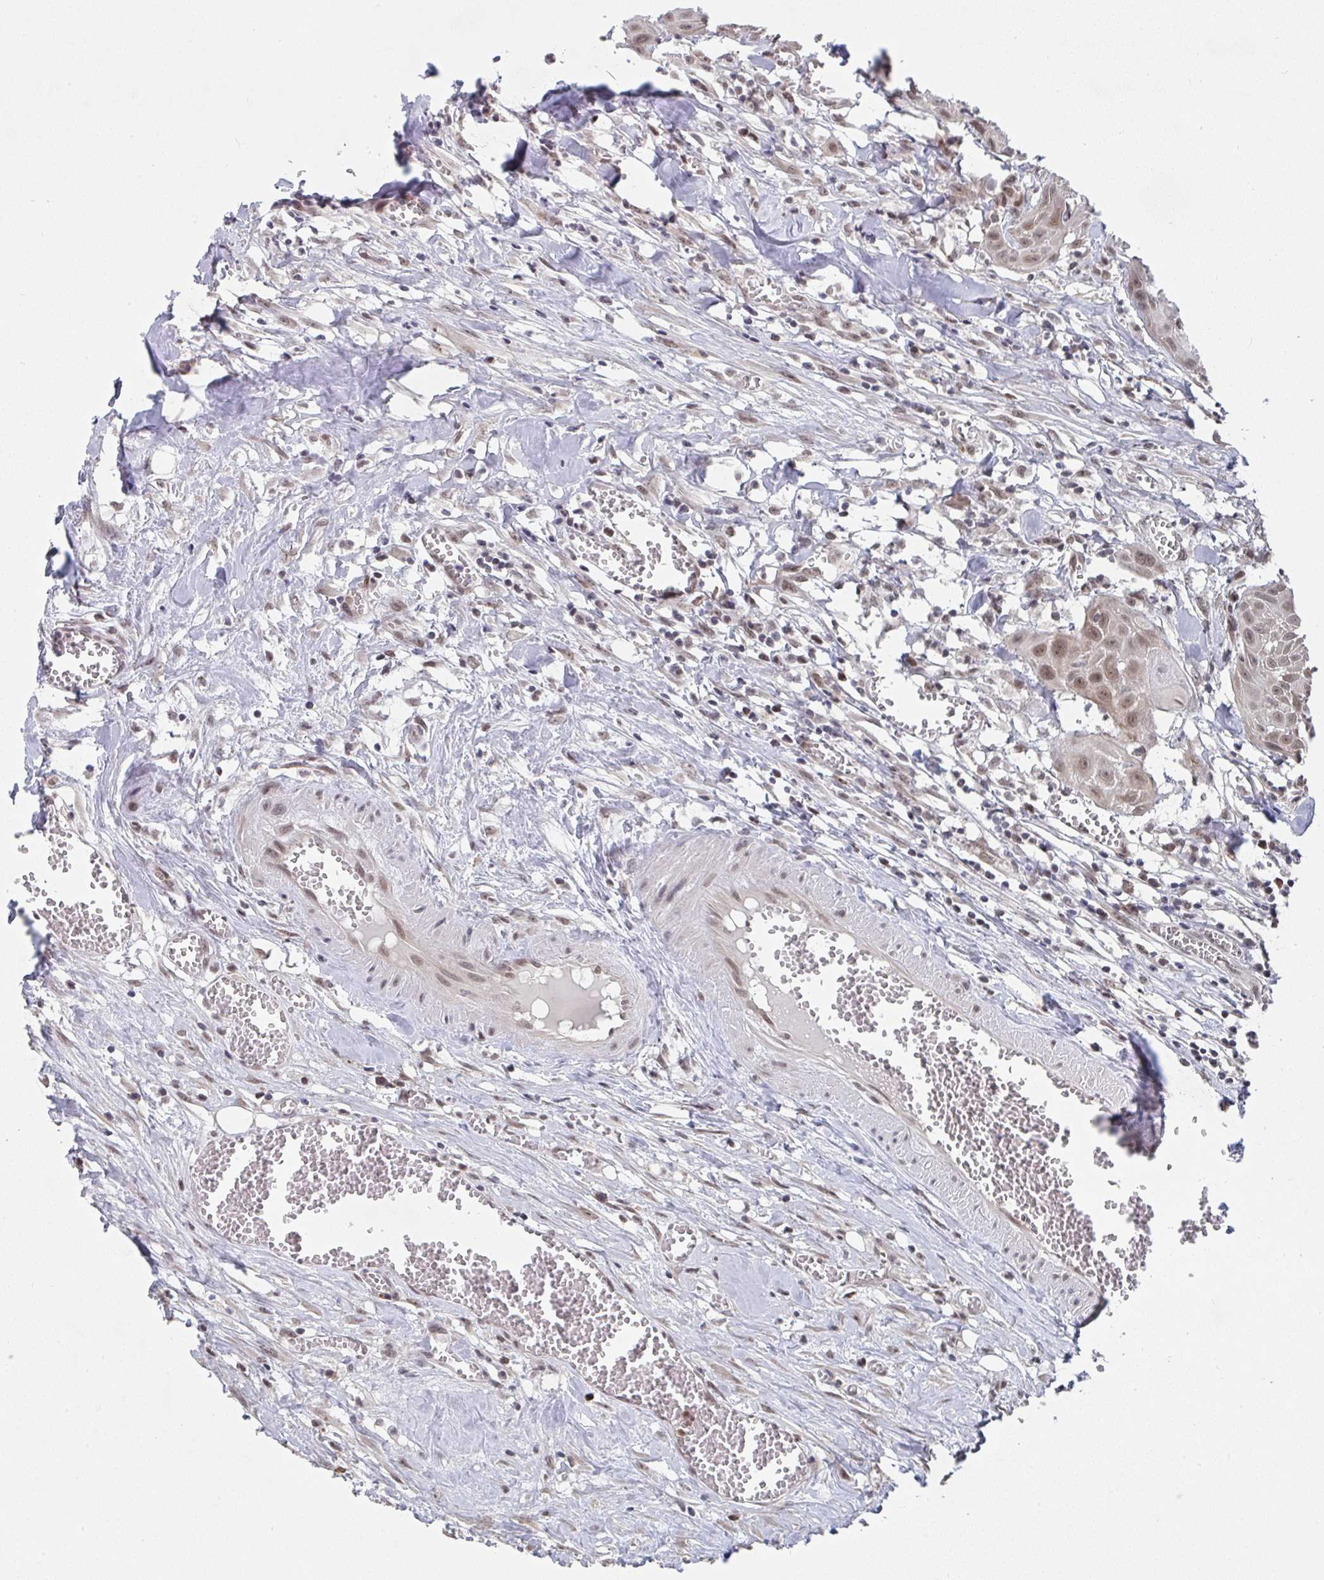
{"staining": {"intensity": "moderate", "quantity": ">75%", "location": "nuclear"}, "tissue": "head and neck cancer", "cell_type": "Tumor cells", "image_type": "cancer", "snomed": [{"axis": "morphology", "description": "Squamous cell carcinoma, NOS"}, {"axis": "topography", "description": "Lymph node"}, {"axis": "topography", "description": "Salivary gland"}, {"axis": "topography", "description": "Head-Neck"}], "caption": "Head and neck cancer (squamous cell carcinoma) tissue reveals moderate nuclear staining in about >75% of tumor cells", "gene": "JMJD1C", "patient": {"sex": "female", "age": 74}}